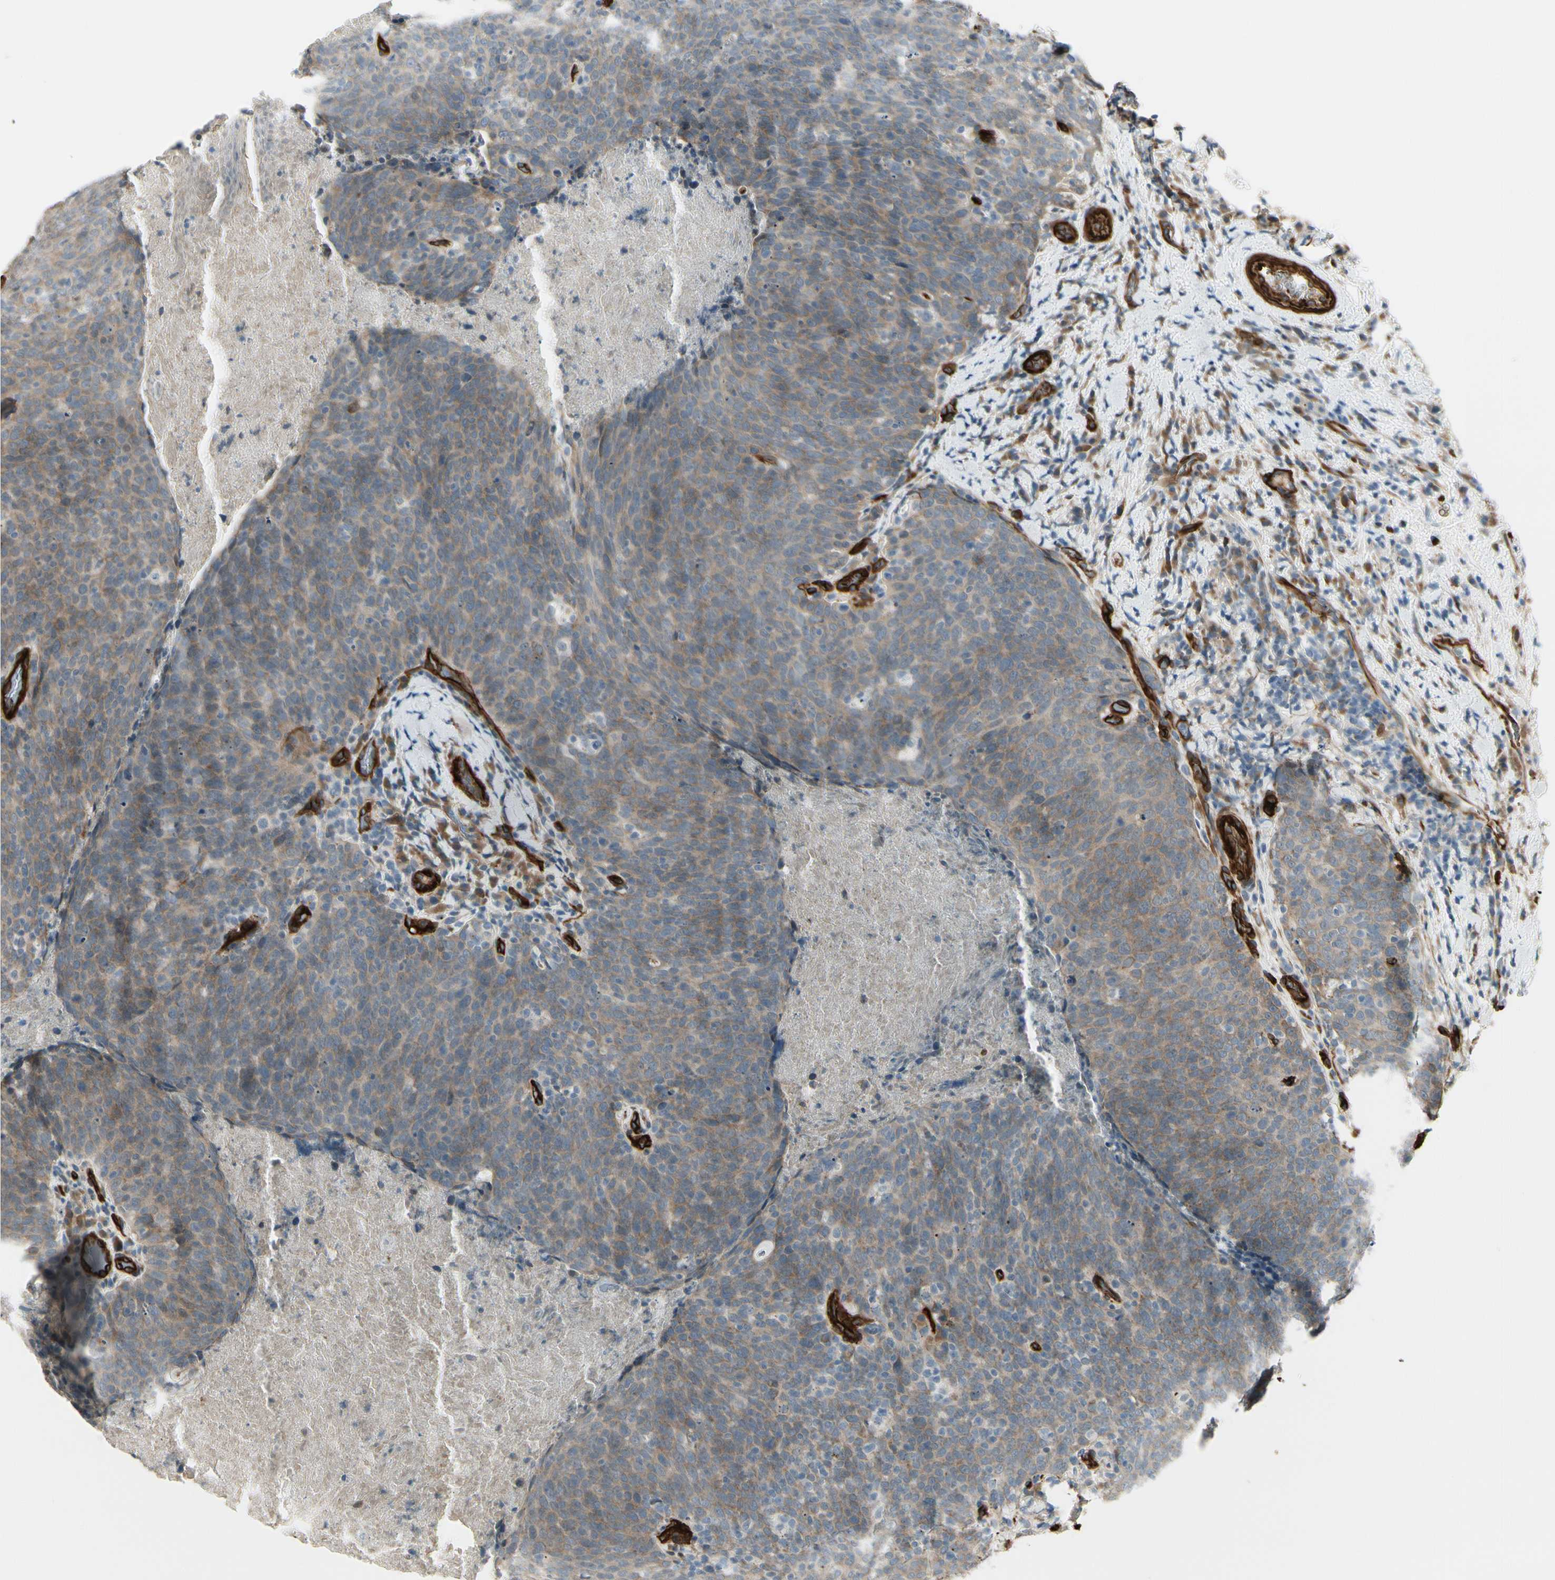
{"staining": {"intensity": "weak", "quantity": "25%-75%", "location": "cytoplasmic/membranous"}, "tissue": "head and neck cancer", "cell_type": "Tumor cells", "image_type": "cancer", "snomed": [{"axis": "morphology", "description": "Squamous cell carcinoma, NOS"}, {"axis": "morphology", "description": "Squamous cell carcinoma, metastatic, NOS"}, {"axis": "topography", "description": "Lymph node"}, {"axis": "topography", "description": "Head-Neck"}], "caption": "This image reveals IHC staining of head and neck cancer, with low weak cytoplasmic/membranous staining in about 25%-75% of tumor cells.", "gene": "MCAM", "patient": {"sex": "male", "age": 62}}